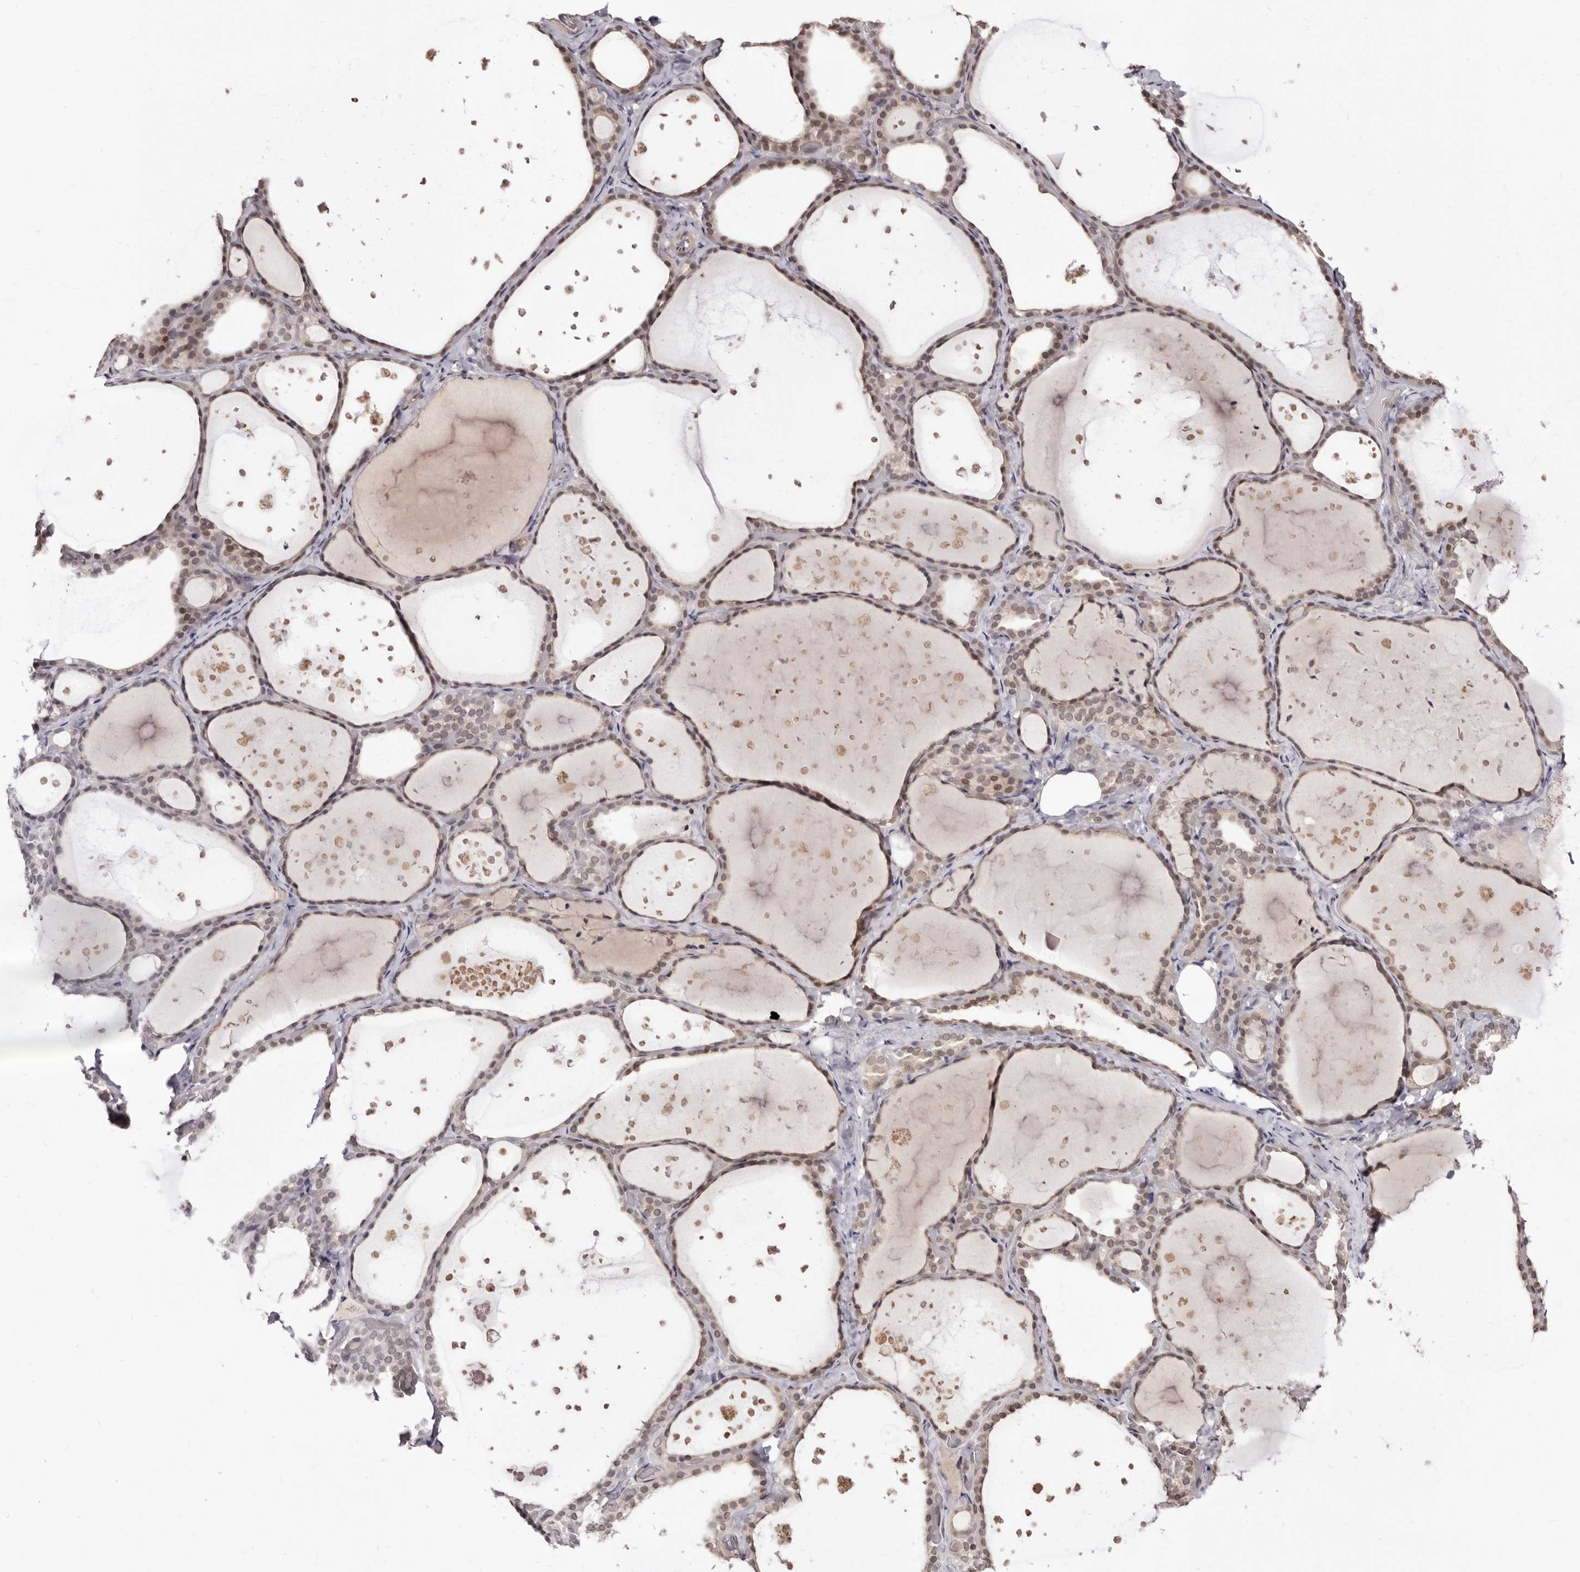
{"staining": {"intensity": "moderate", "quantity": "25%-75%", "location": "nuclear"}, "tissue": "thyroid gland", "cell_type": "Glandular cells", "image_type": "normal", "snomed": [{"axis": "morphology", "description": "Normal tissue, NOS"}, {"axis": "topography", "description": "Thyroid gland"}], "caption": "Moderate nuclear positivity is seen in approximately 25%-75% of glandular cells in unremarkable thyroid gland. (DAB (3,3'-diaminobenzidine) = brown stain, brightfield microscopy at high magnification).", "gene": "LCORL", "patient": {"sex": "female", "age": 44}}